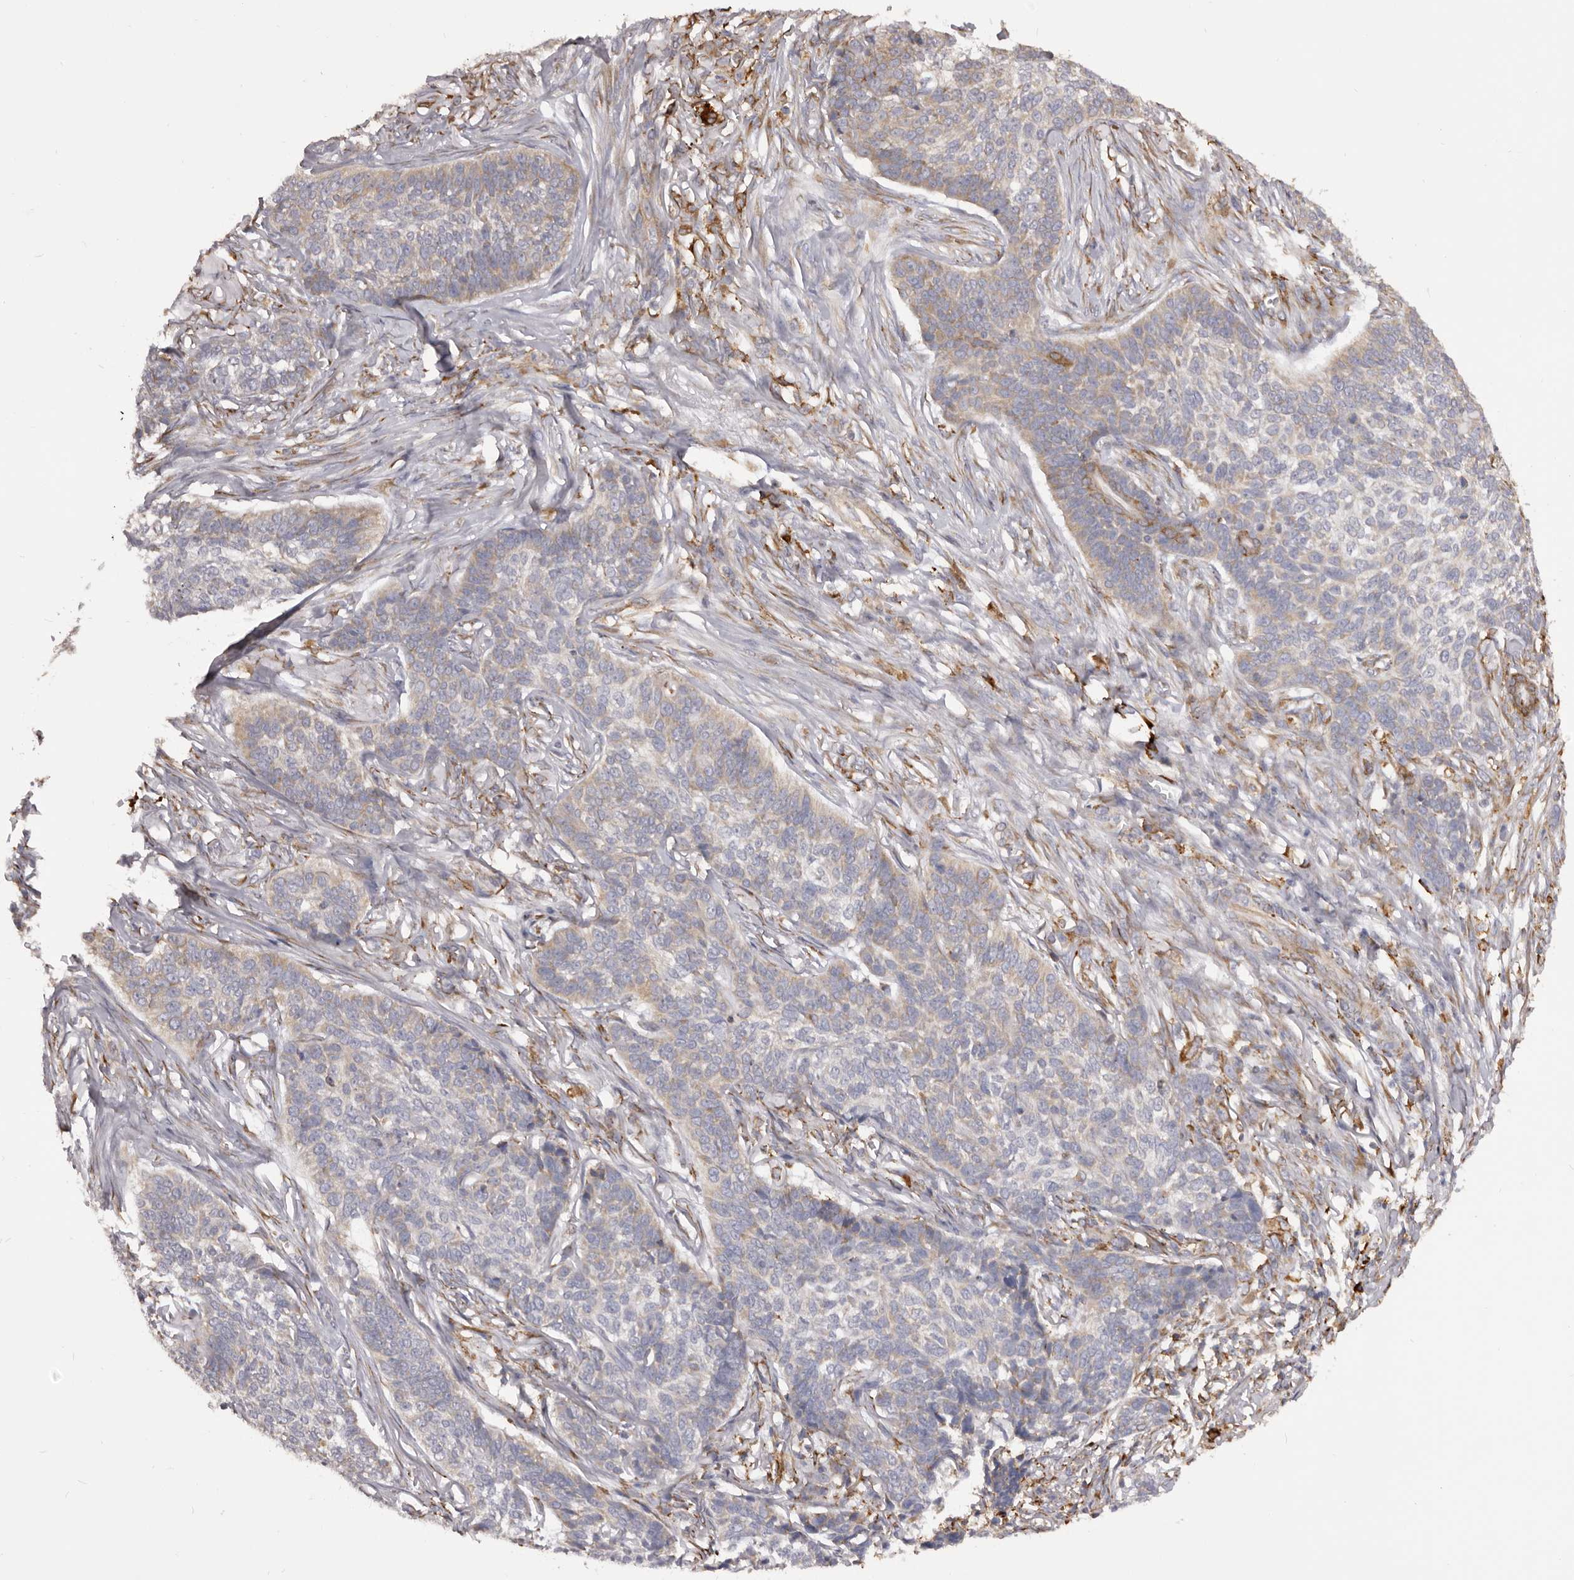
{"staining": {"intensity": "weak", "quantity": "25%-75%", "location": "cytoplasmic/membranous"}, "tissue": "skin cancer", "cell_type": "Tumor cells", "image_type": "cancer", "snomed": [{"axis": "morphology", "description": "Basal cell carcinoma"}, {"axis": "topography", "description": "Skin"}], "caption": "There is low levels of weak cytoplasmic/membranous staining in tumor cells of skin basal cell carcinoma, as demonstrated by immunohistochemical staining (brown color).", "gene": "QRSL1", "patient": {"sex": "male", "age": 85}}